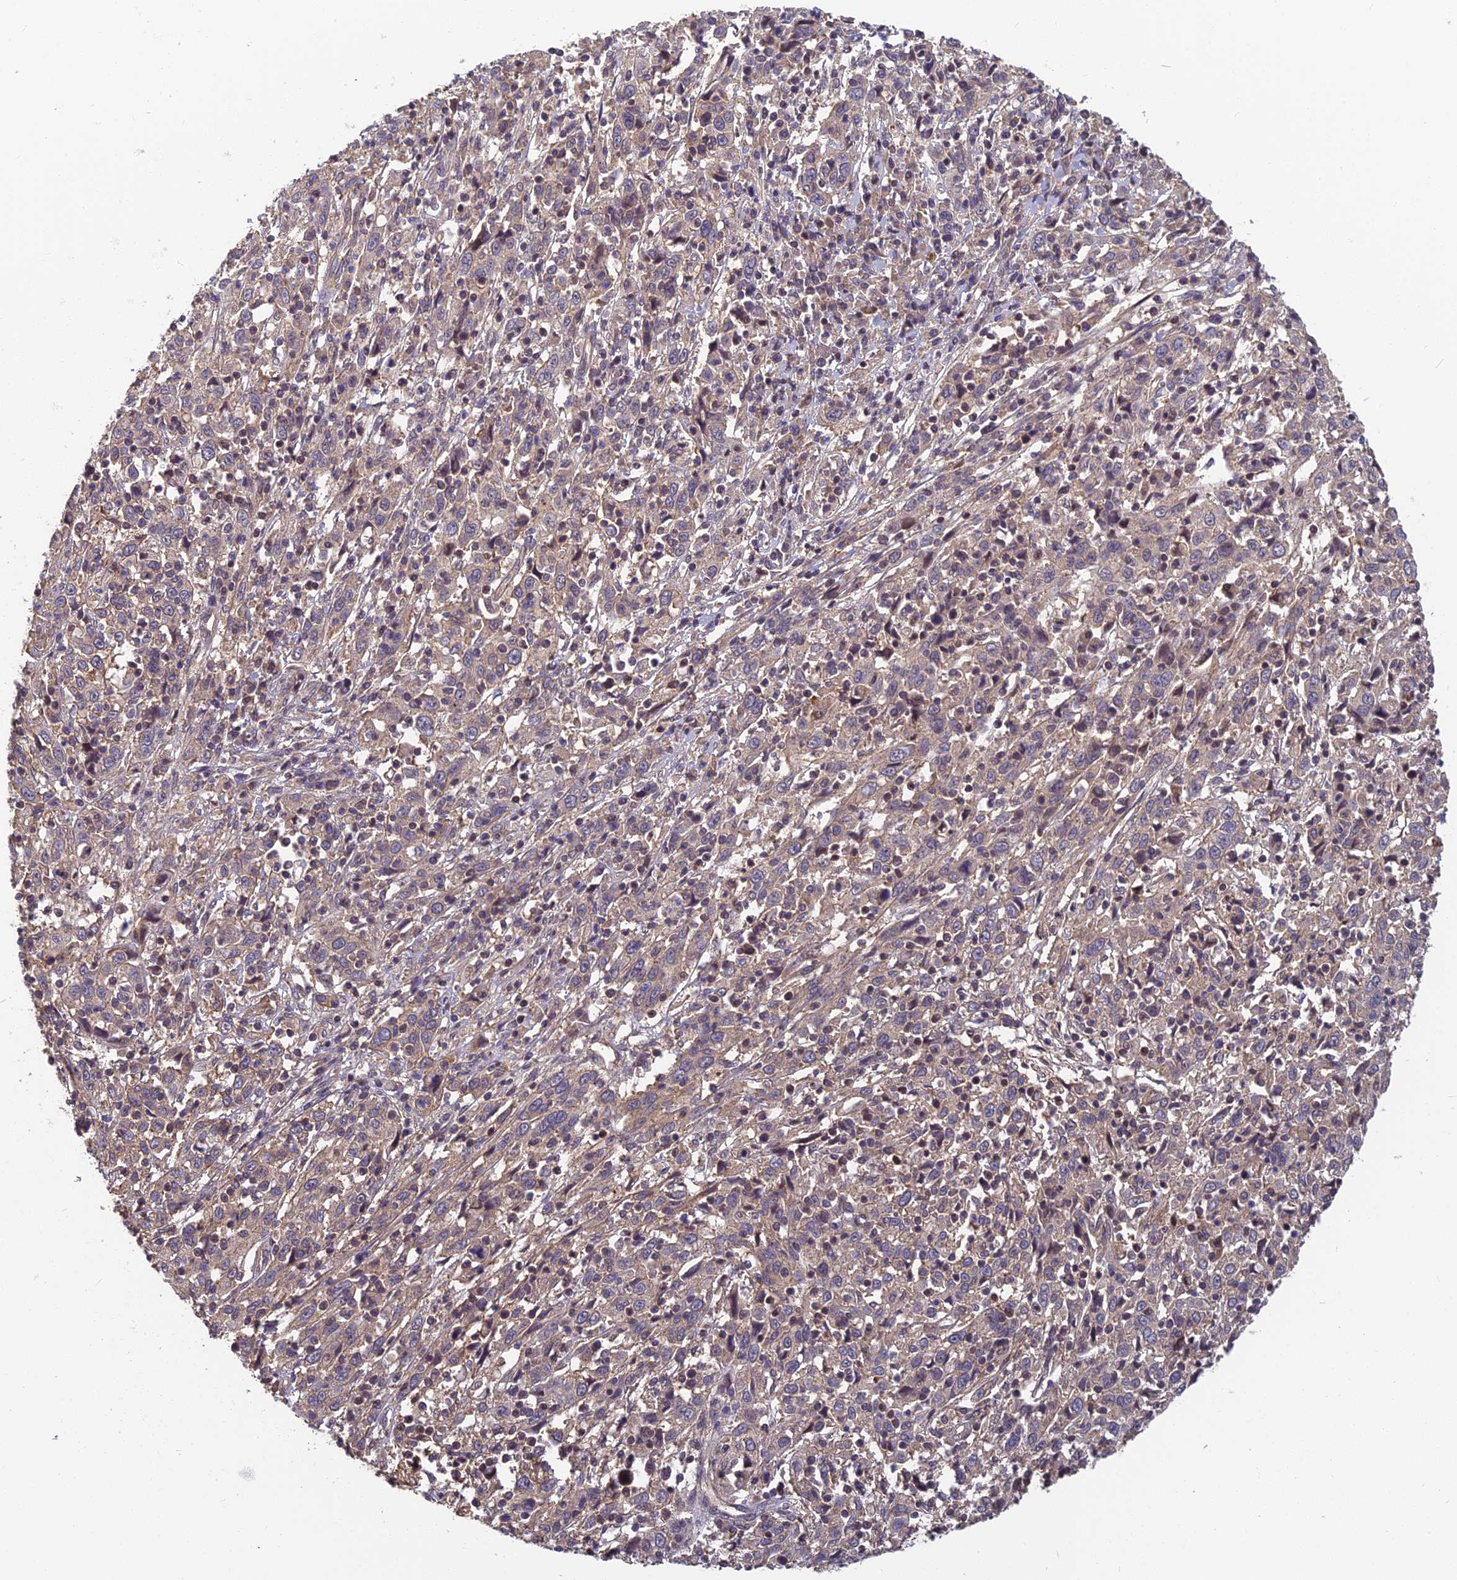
{"staining": {"intensity": "negative", "quantity": "none", "location": "none"}, "tissue": "cervical cancer", "cell_type": "Tumor cells", "image_type": "cancer", "snomed": [{"axis": "morphology", "description": "Squamous cell carcinoma, NOS"}, {"axis": "topography", "description": "Cervix"}], "caption": "IHC of cervical squamous cell carcinoma displays no staining in tumor cells. The staining was performed using DAB (3,3'-diaminobenzidine) to visualize the protein expression in brown, while the nuclei were stained in blue with hematoxylin (Magnification: 20x).", "gene": "PIKFYVE", "patient": {"sex": "female", "age": 46}}